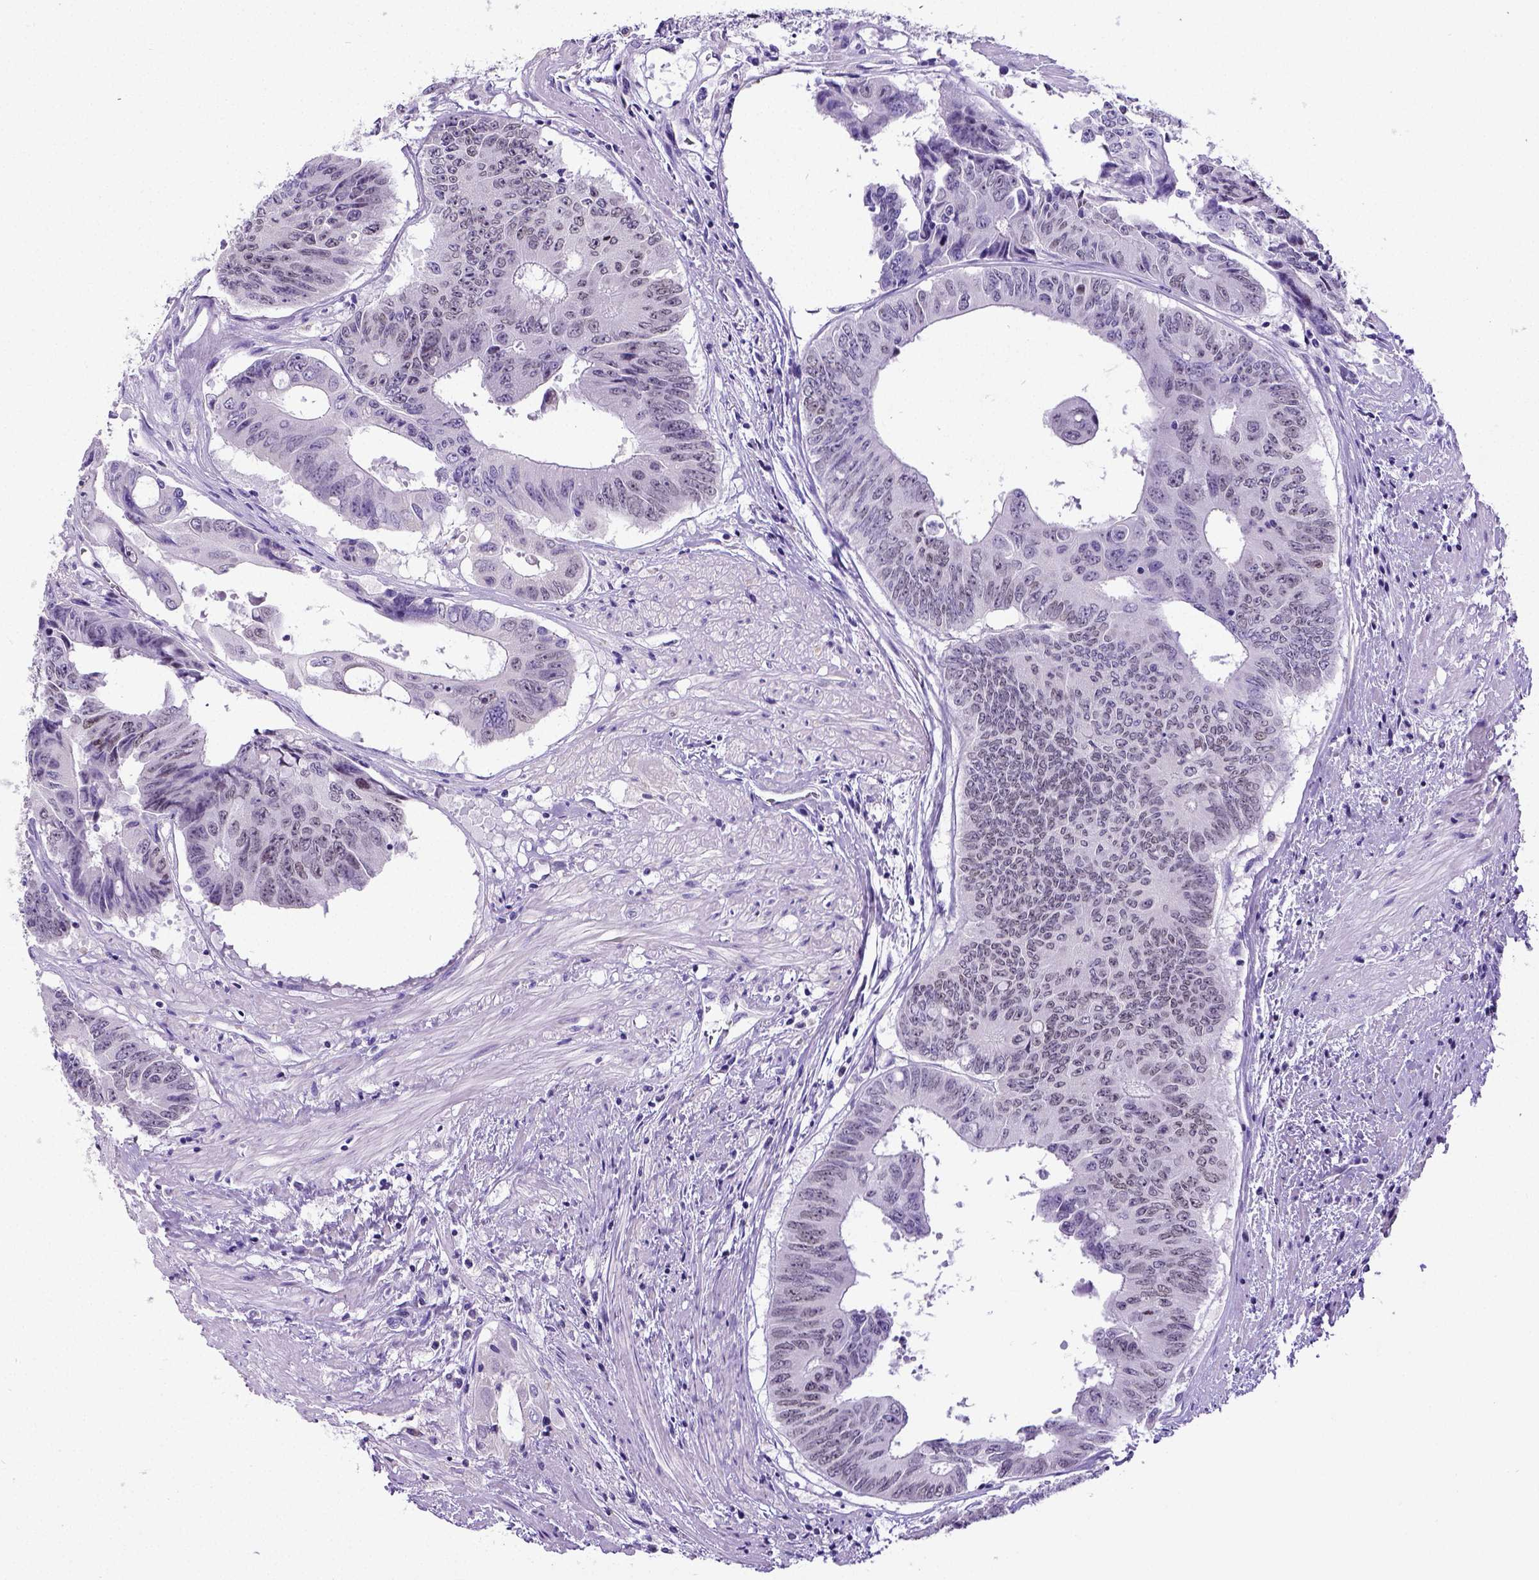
{"staining": {"intensity": "negative", "quantity": "none", "location": "none"}, "tissue": "colorectal cancer", "cell_type": "Tumor cells", "image_type": "cancer", "snomed": [{"axis": "morphology", "description": "Adenocarcinoma, NOS"}, {"axis": "topography", "description": "Rectum"}], "caption": "A high-resolution micrograph shows immunohistochemistry staining of colorectal cancer, which displays no significant positivity in tumor cells.", "gene": "SATB2", "patient": {"sex": "male", "age": 59}}